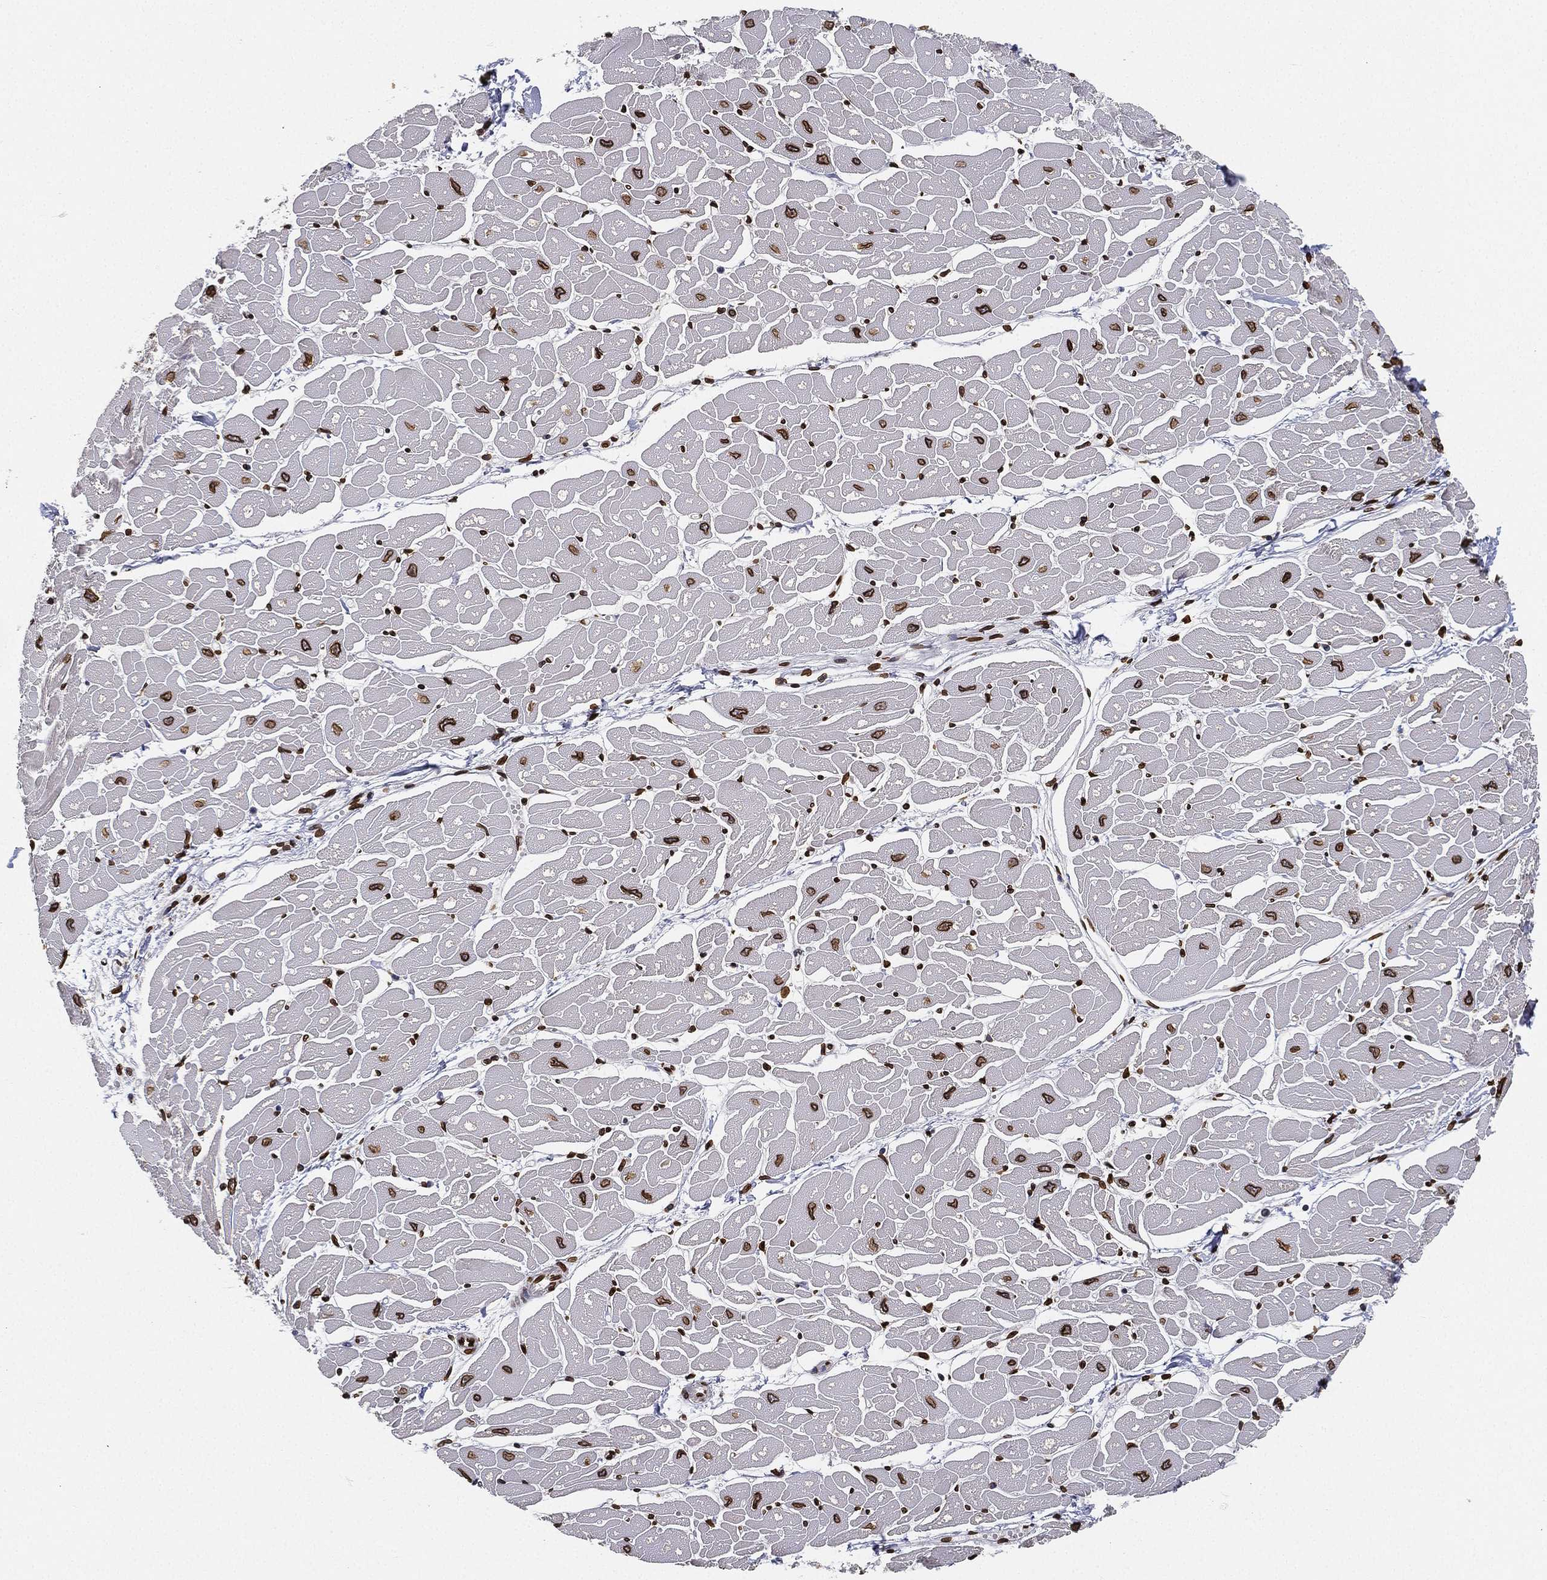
{"staining": {"intensity": "strong", "quantity": ">75%", "location": "cytoplasmic/membranous,nuclear"}, "tissue": "heart muscle", "cell_type": "Cardiomyocytes", "image_type": "normal", "snomed": [{"axis": "morphology", "description": "Normal tissue, NOS"}, {"axis": "topography", "description": "Heart"}], "caption": "A brown stain highlights strong cytoplasmic/membranous,nuclear expression of a protein in cardiomyocytes of benign heart muscle.", "gene": "PALB2", "patient": {"sex": "male", "age": 57}}